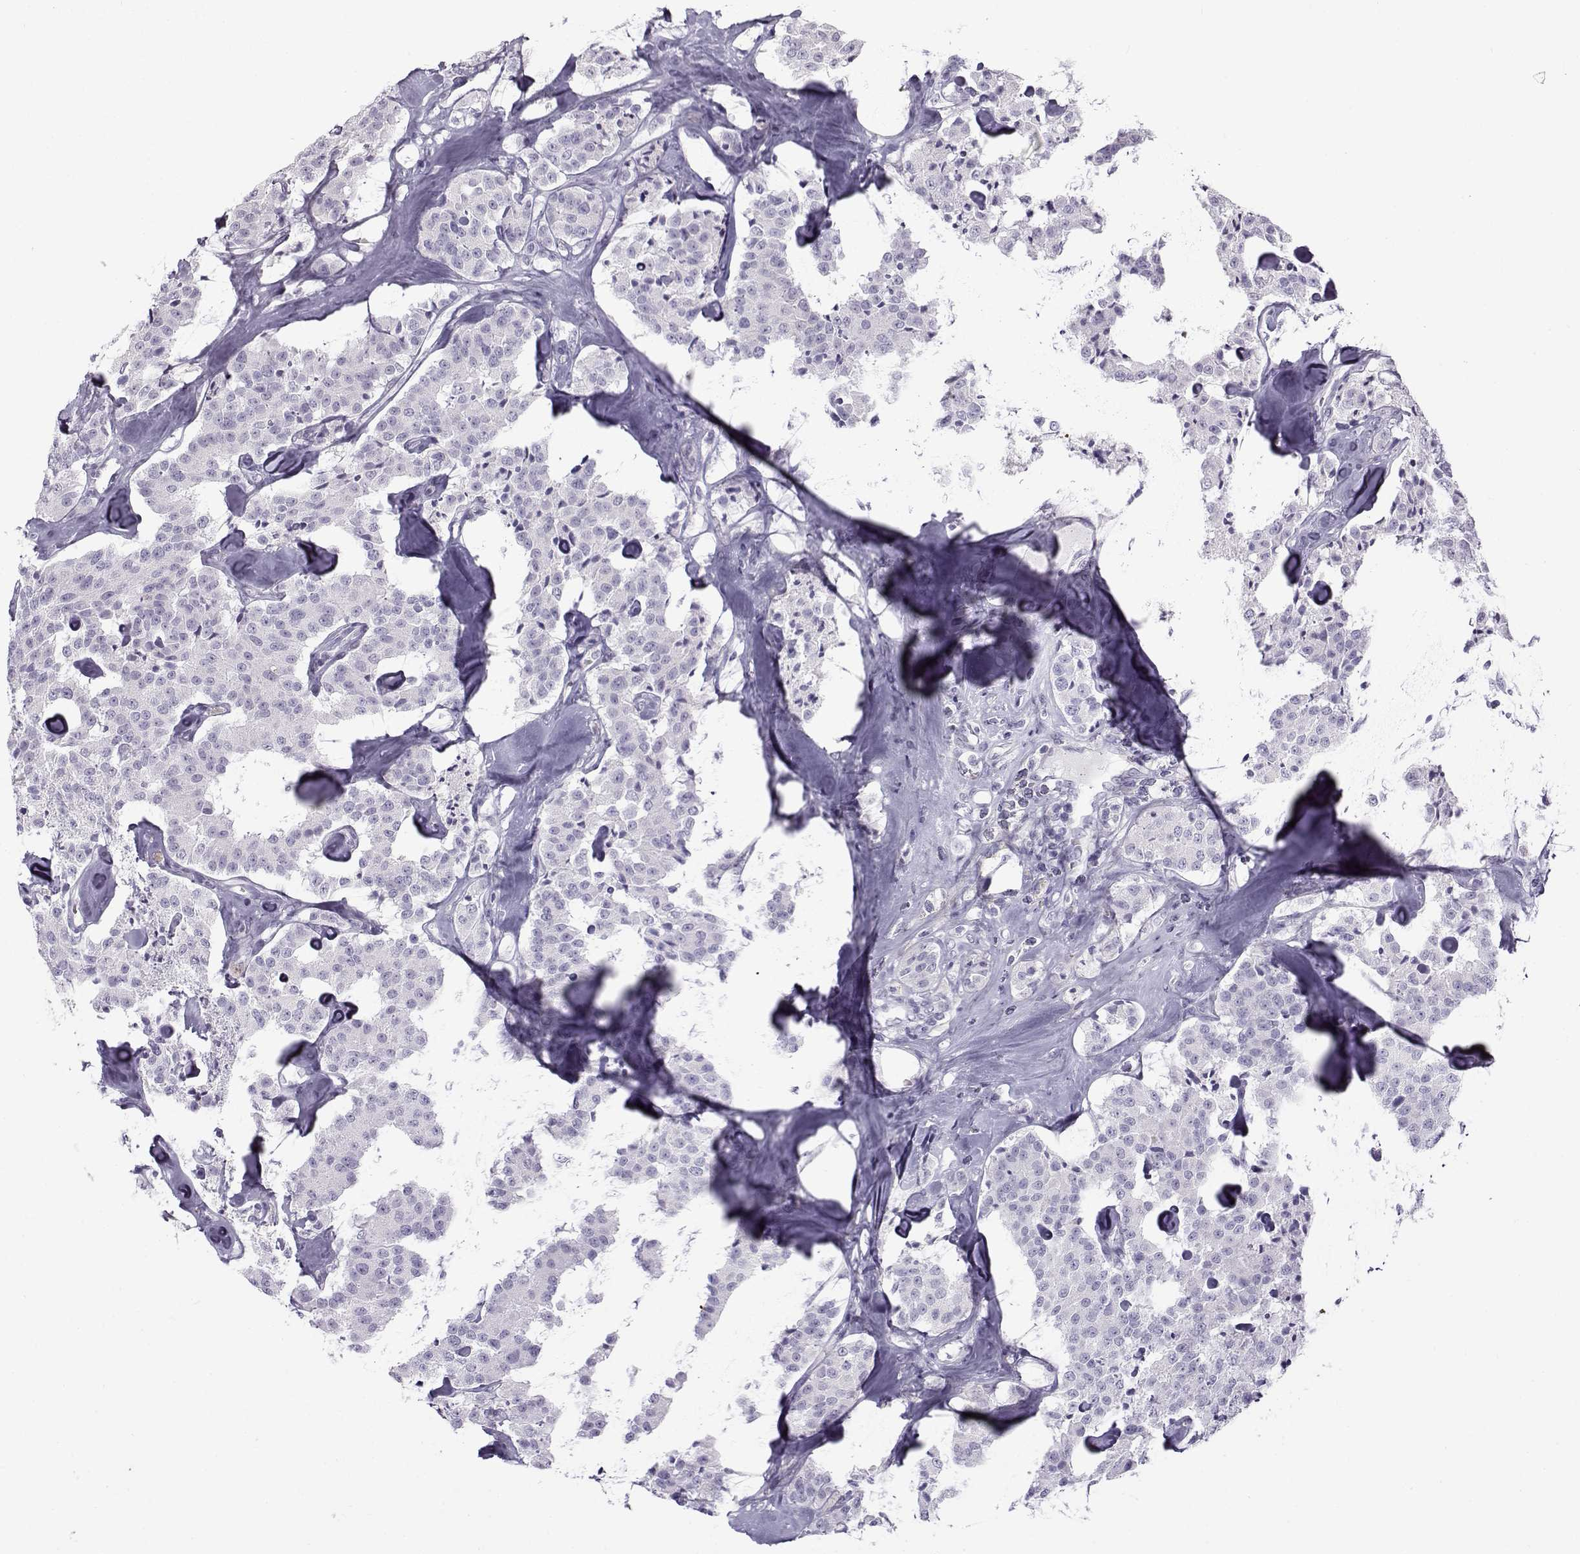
{"staining": {"intensity": "negative", "quantity": "none", "location": "none"}, "tissue": "carcinoid", "cell_type": "Tumor cells", "image_type": "cancer", "snomed": [{"axis": "morphology", "description": "Carcinoid, malignant, NOS"}, {"axis": "topography", "description": "Pancreas"}], "caption": "There is no significant positivity in tumor cells of carcinoid.", "gene": "GTSF1L", "patient": {"sex": "male", "age": 41}}